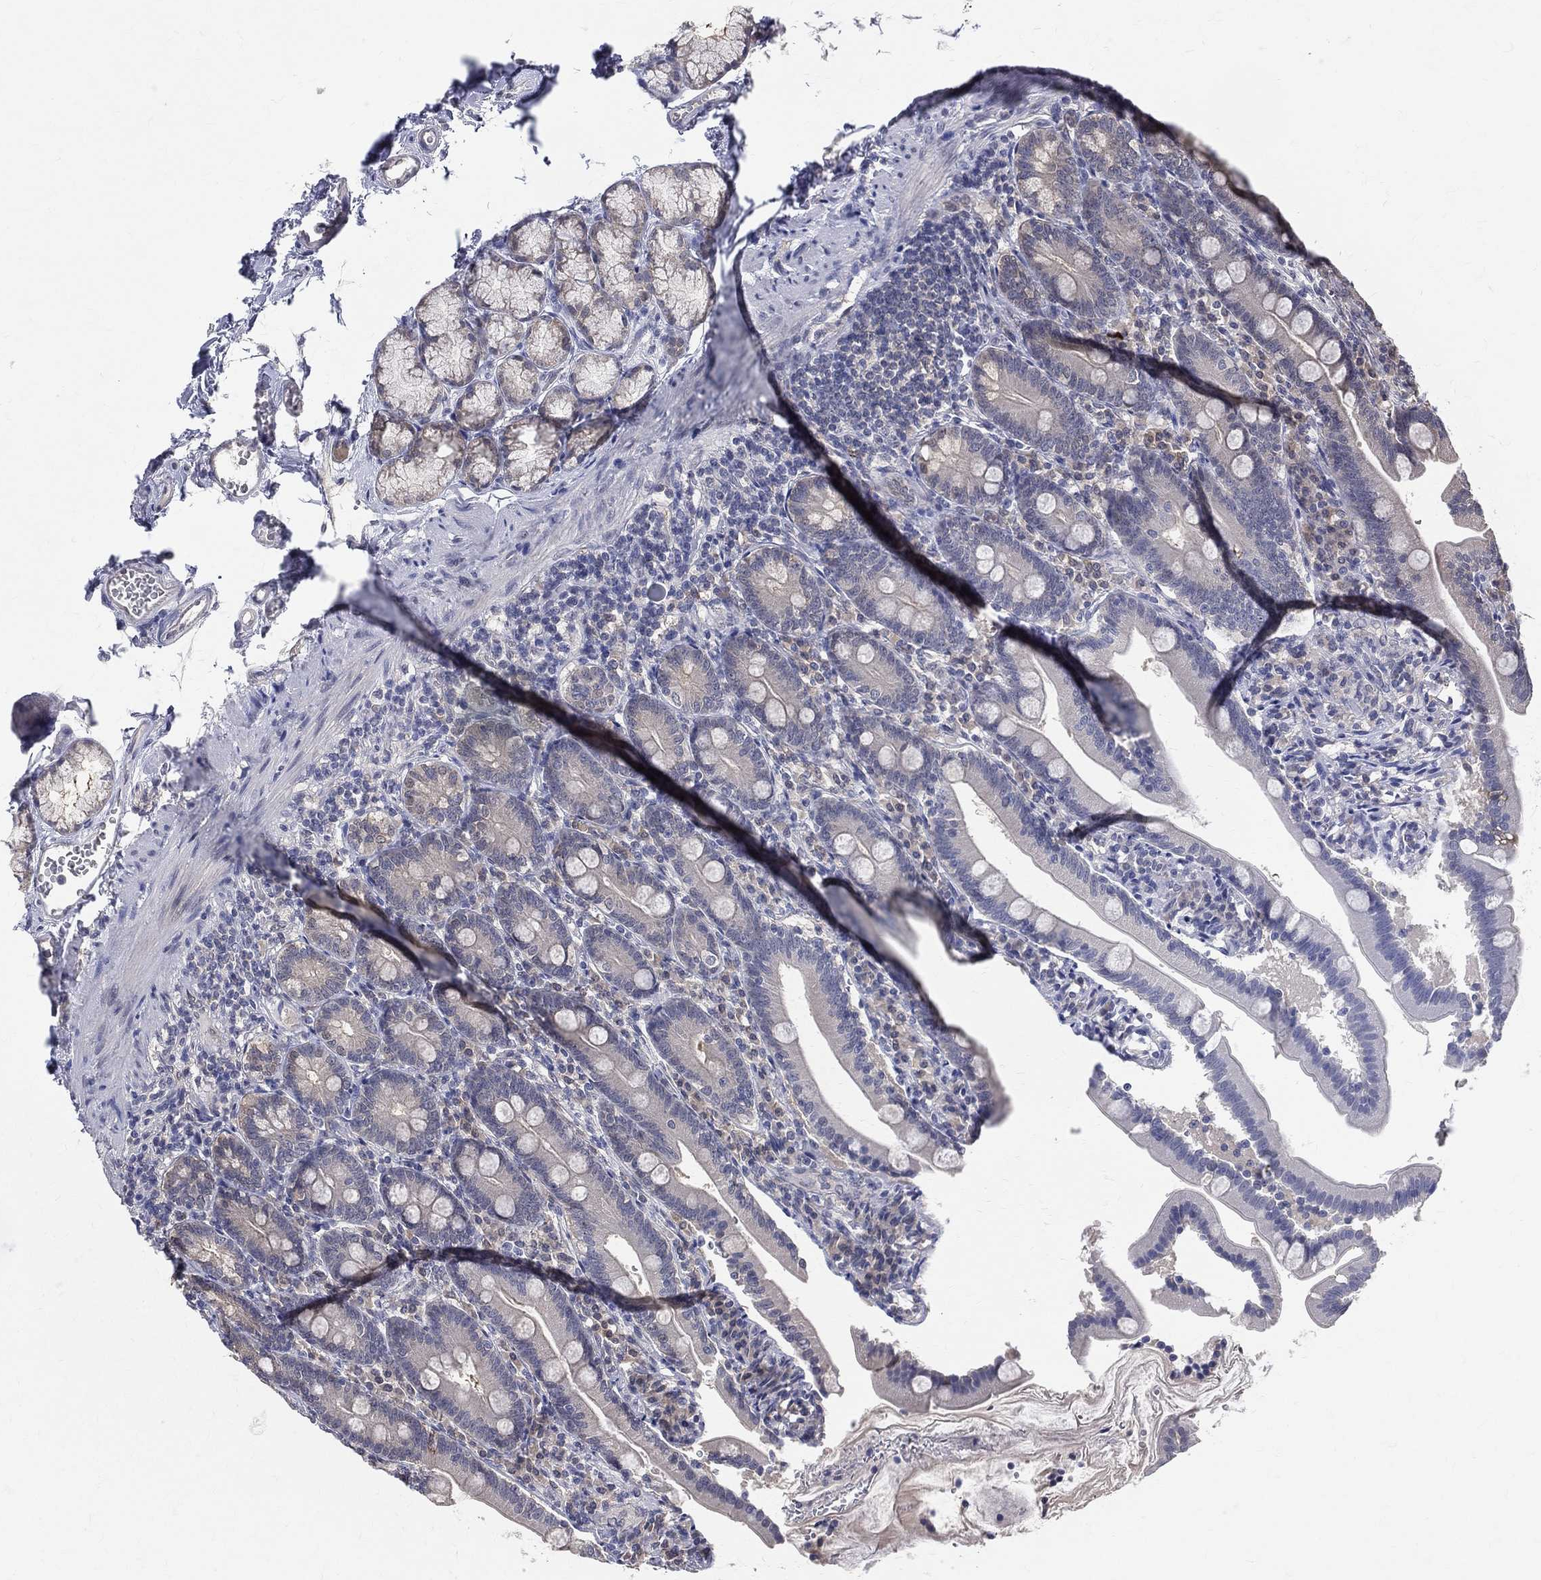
{"staining": {"intensity": "negative", "quantity": "none", "location": "none"}, "tissue": "duodenum", "cell_type": "Glandular cells", "image_type": "normal", "snomed": [{"axis": "morphology", "description": "Normal tissue, NOS"}, {"axis": "topography", "description": "Duodenum"}], "caption": "Protein analysis of unremarkable duodenum shows no significant positivity in glandular cells.", "gene": "DLG4", "patient": {"sex": "female", "age": 67}}